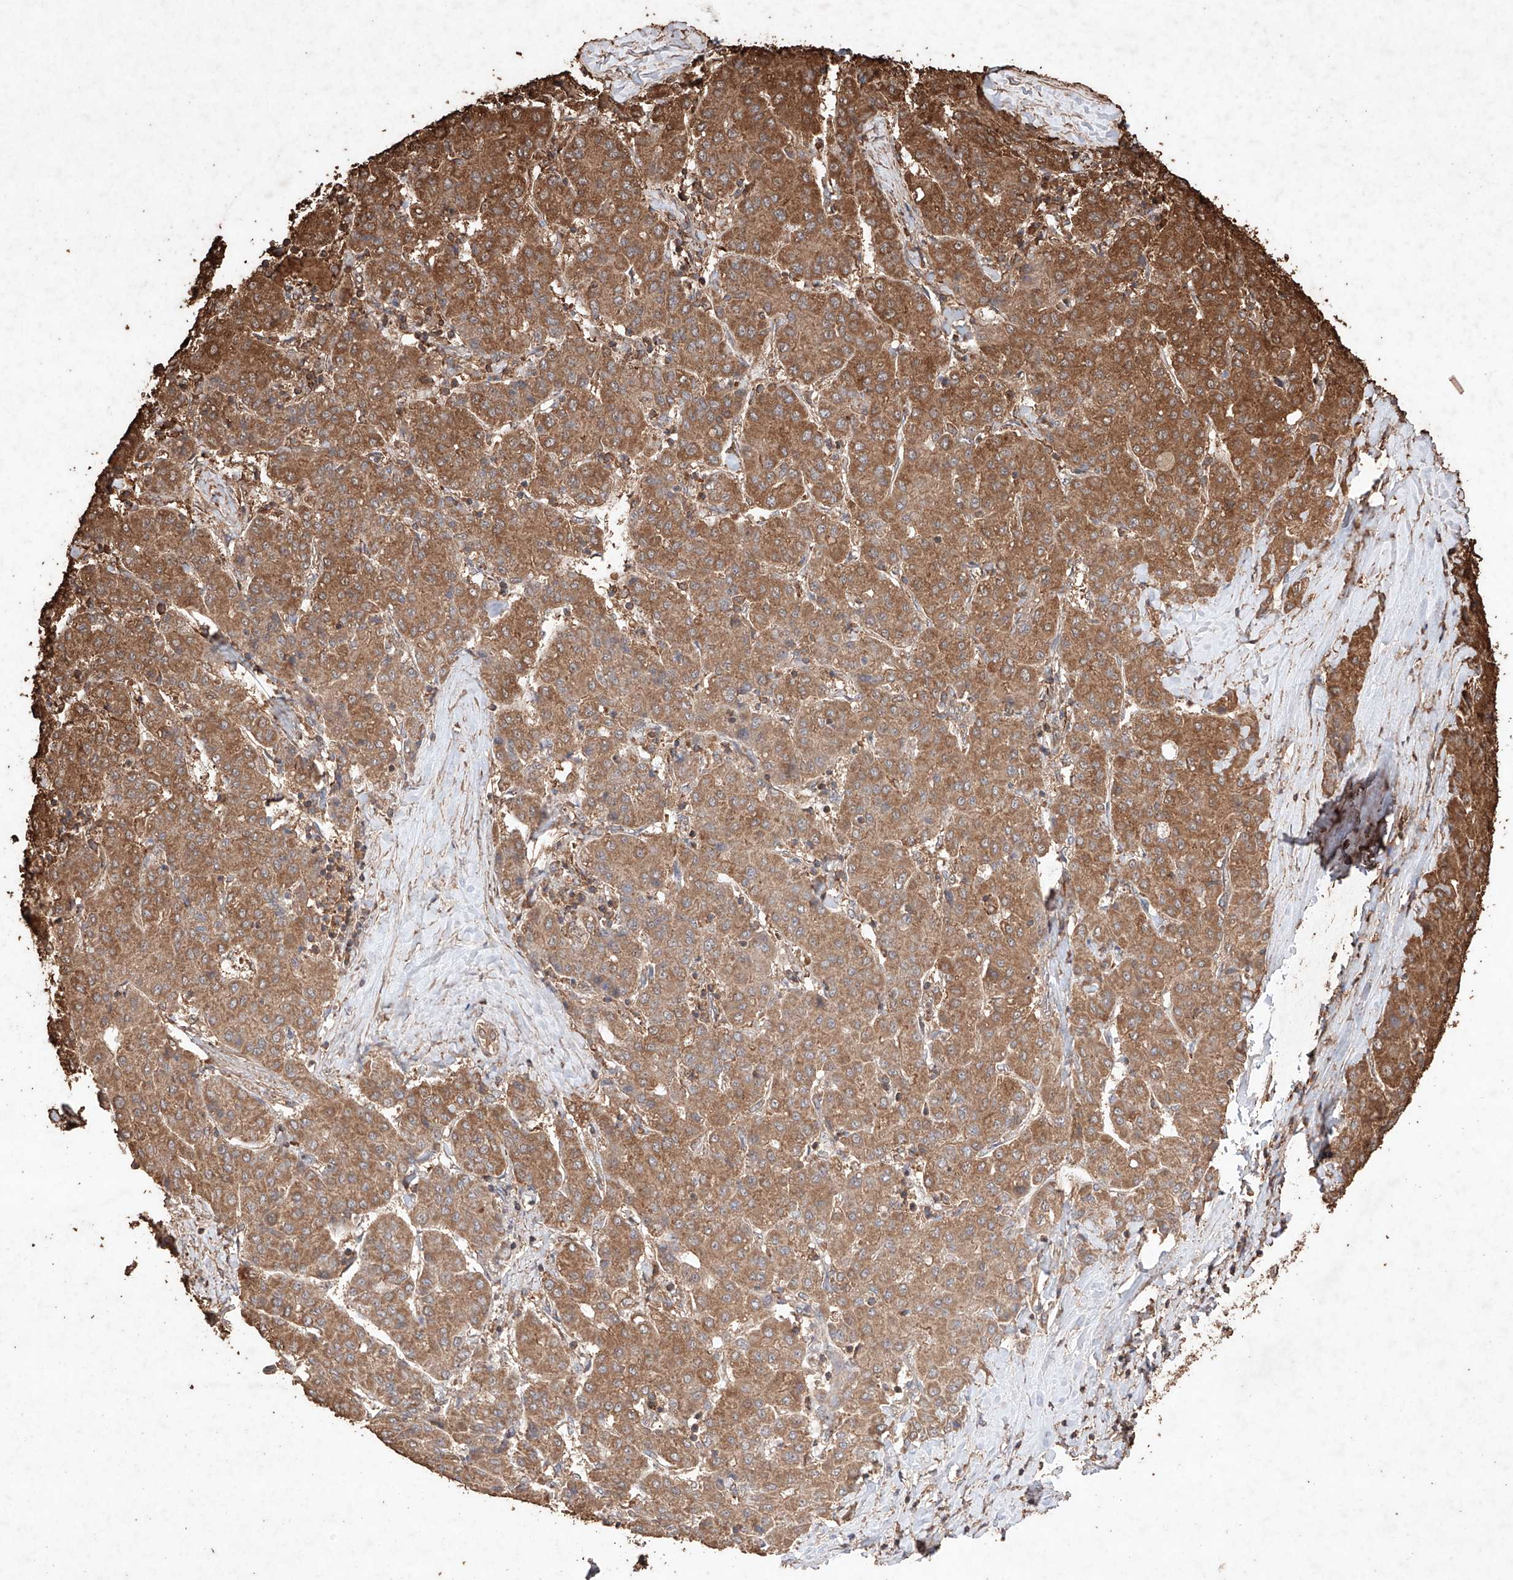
{"staining": {"intensity": "strong", "quantity": "25%-75%", "location": "cytoplasmic/membranous"}, "tissue": "liver cancer", "cell_type": "Tumor cells", "image_type": "cancer", "snomed": [{"axis": "morphology", "description": "Carcinoma, Hepatocellular, NOS"}, {"axis": "topography", "description": "Liver"}], "caption": "Strong cytoplasmic/membranous positivity for a protein is identified in about 25%-75% of tumor cells of hepatocellular carcinoma (liver) using immunohistochemistry.", "gene": "M6PR", "patient": {"sex": "male", "age": 65}}